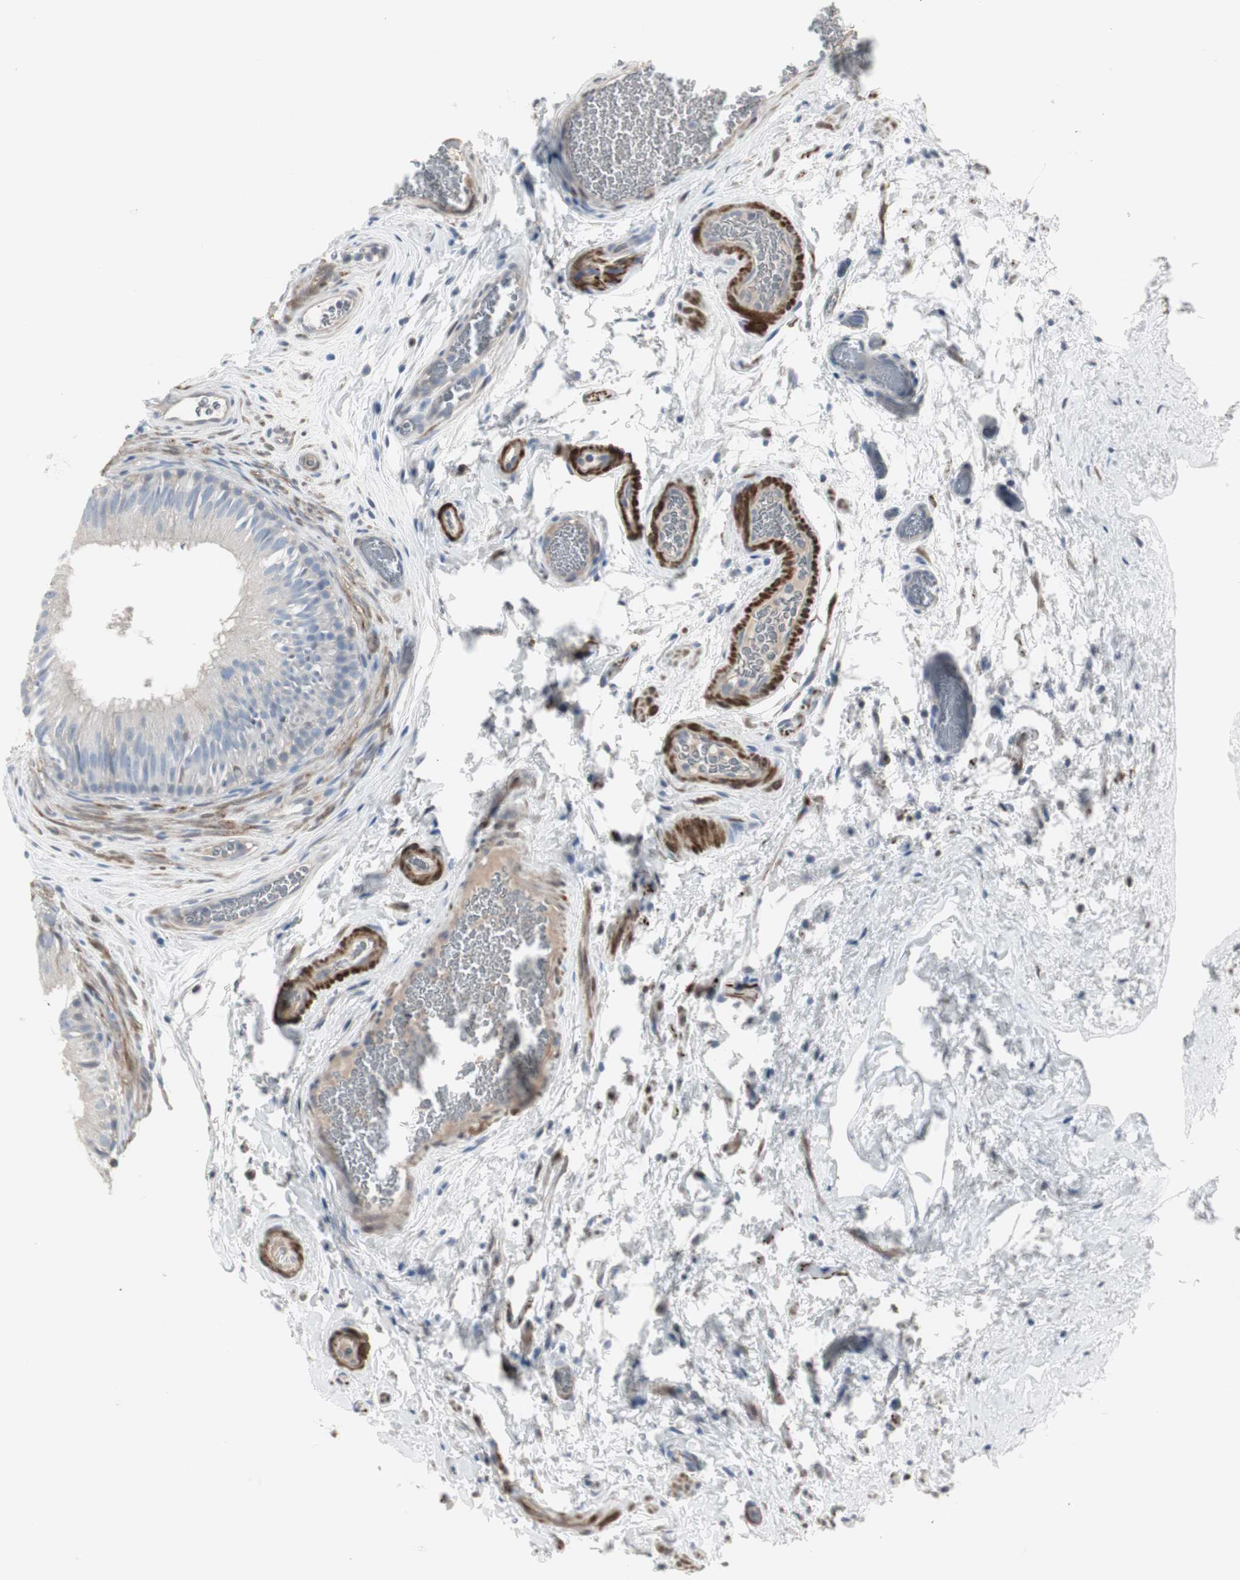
{"staining": {"intensity": "negative", "quantity": "none", "location": "none"}, "tissue": "epididymis", "cell_type": "Glandular cells", "image_type": "normal", "snomed": [{"axis": "morphology", "description": "Normal tissue, NOS"}, {"axis": "topography", "description": "Epididymis"}], "caption": "A micrograph of human epididymis is negative for staining in glandular cells. (Brightfield microscopy of DAB immunohistochemistry (IHC) at high magnification).", "gene": "DMPK", "patient": {"sex": "male", "age": 36}}